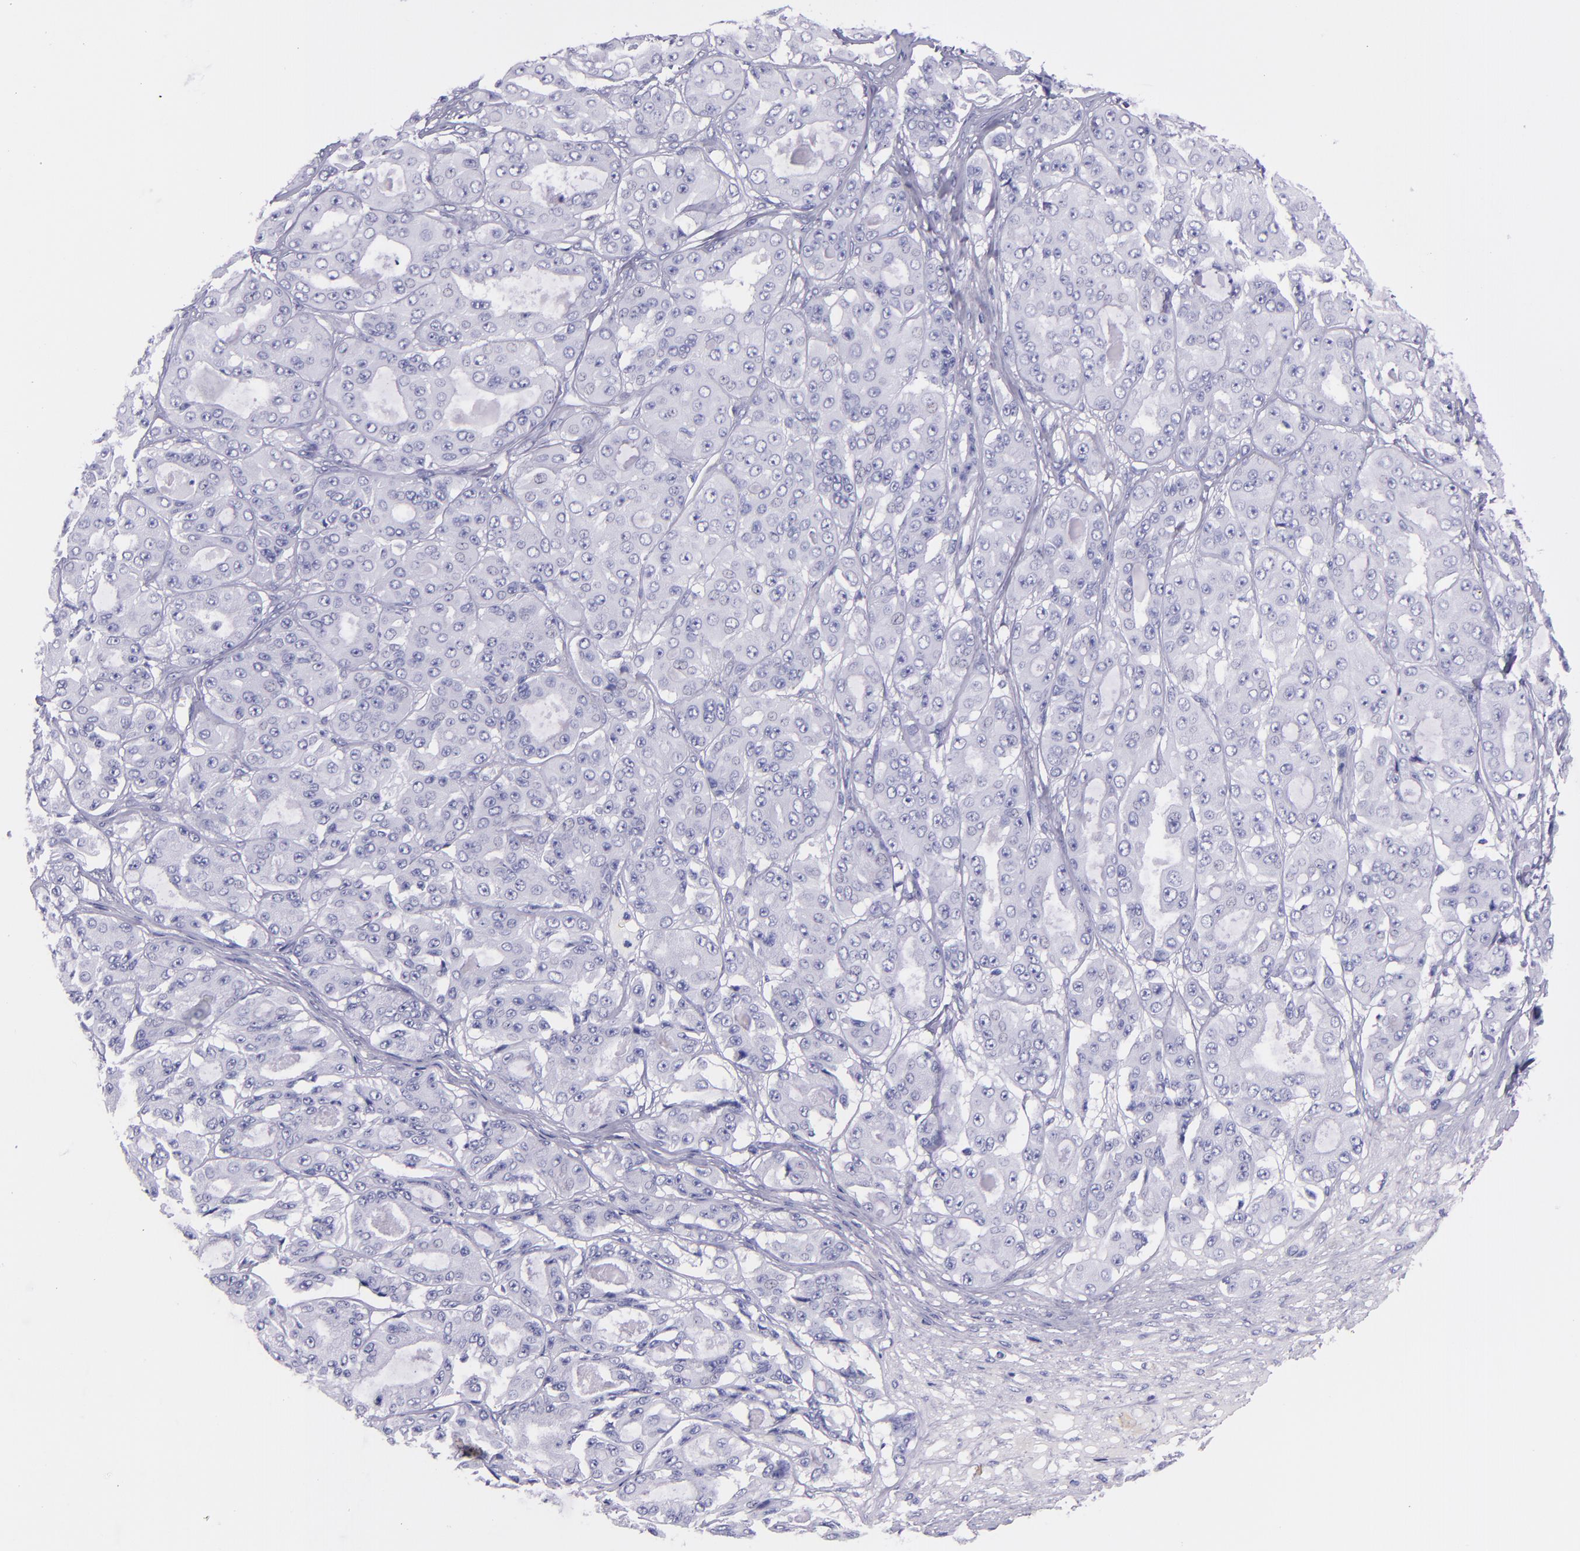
{"staining": {"intensity": "negative", "quantity": "none", "location": "none"}, "tissue": "ovarian cancer", "cell_type": "Tumor cells", "image_type": "cancer", "snomed": [{"axis": "morphology", "description": "Carcinoma, endometroid"}, {"axis": "topography", "description": "Ovary"}], "caption": "DAB (3,3'-diaminobenzidine) immunohistochemical staining of human ovarian cancer (endometroid carcinoma) reveals no significant positivity in tumor cells.", "gene": "SFTPB", "patient": {"sex": "female", "age": 61}}